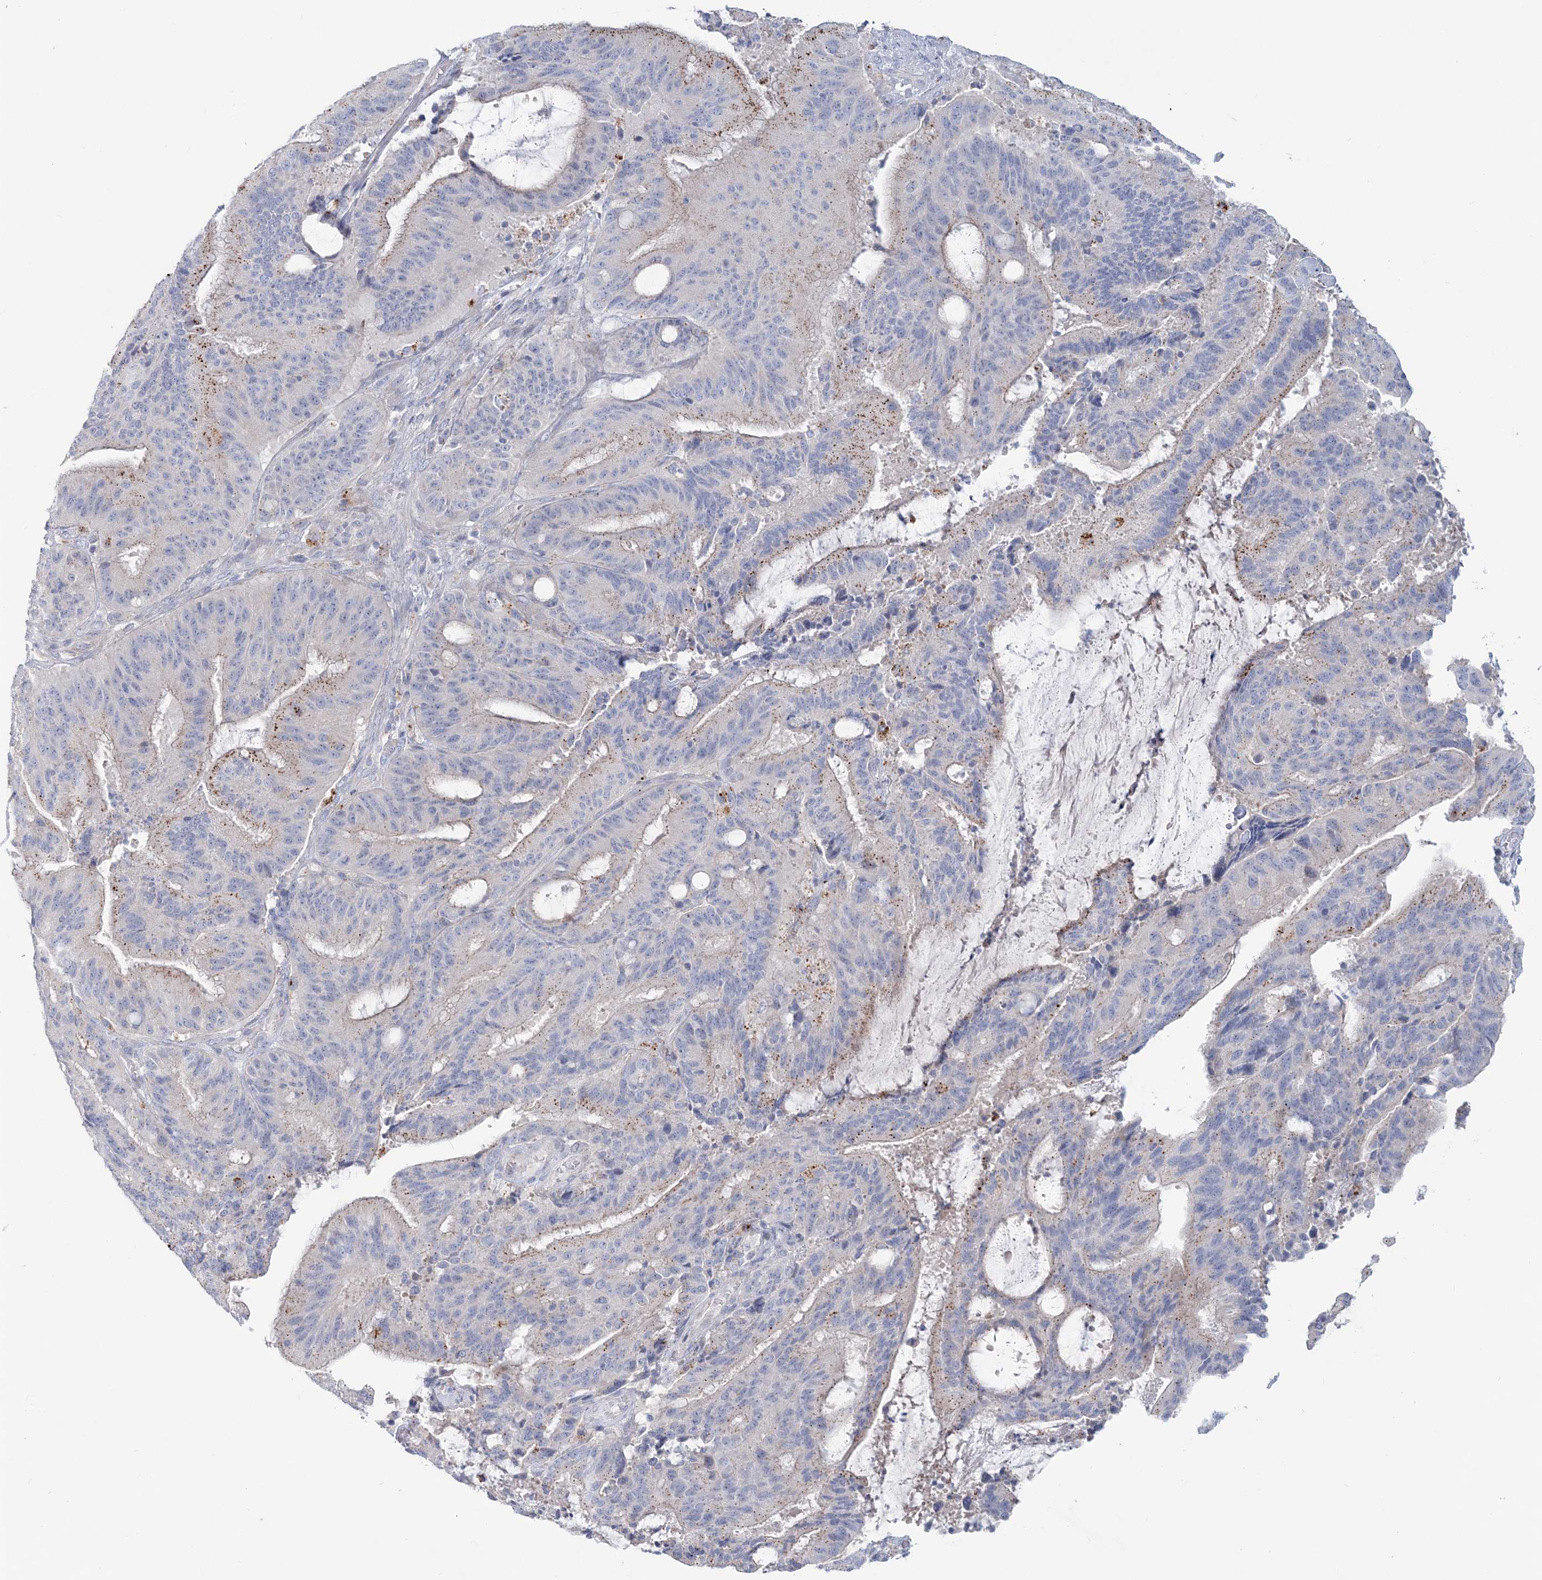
{"staining": {"intensity": "moderate", "quantity": "<25%", "location": "cytoplasmic/membranous"}, "tissue": "liver cancer", "cell_type": "Tumor cells", "image_type": "cancer", "snomed": [{"axis": "morphology", "description": "Normal tissue, NOS"}, {"axis": "morphology", "description": "Cholangiocarcinoma"}, {"axis": "topography", "description": "Liver"}, {"axis": "topography", "description": "Peripheral nerve tissue"}], "caption": "The histopathology image shows a brown stain indicating the presence of a protein in the cytoplasmic/membranous of tumor cells in liver cancer (cholangiocarcinoma).", "gene": "ADGB", "patient": {"sex": "female", "age": 73}}